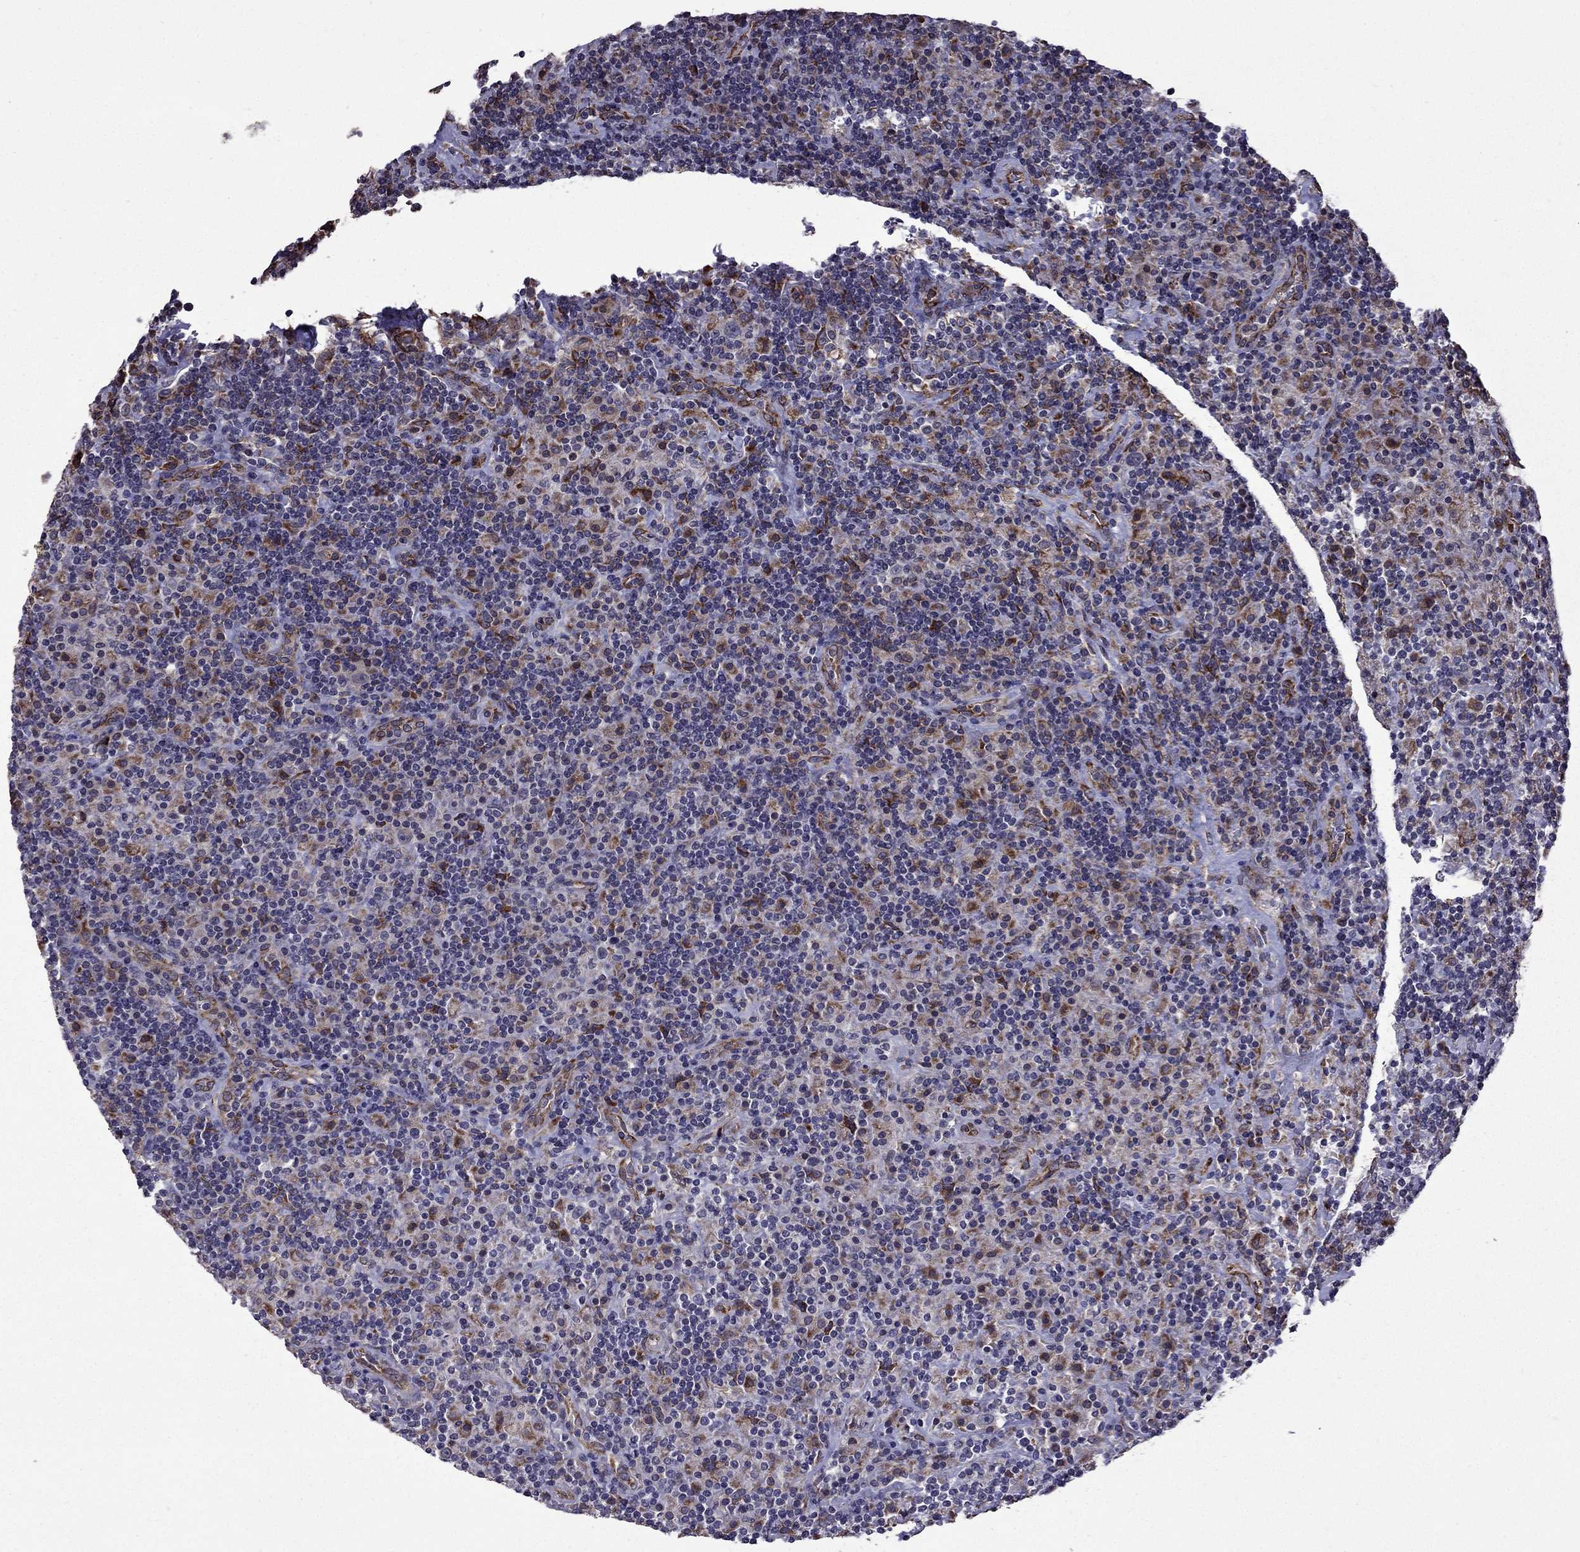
{"staining": {"intensity": "weak", "quantity": ">75%", "location": "cytoplasmic/membranous"}, "tissue": "lymphoma", "cell_type": "Tumor cells", "image_type": "cancer", "snomed": [{"axis": "morphology", "description": "Hodgkin's disease, NOS"}, {"axis": "topography", "description": "Lymph node"}], "caption": "Protein positivity by IHC reveals weak cytoplasmic/membranous staining in about >75% of tumor cells in lymphoma. (DAB = brown stain, brightfield microscopy at high magnification).", "gene": "IKBIP", "patient": {"sex": "male", "age": 70}}